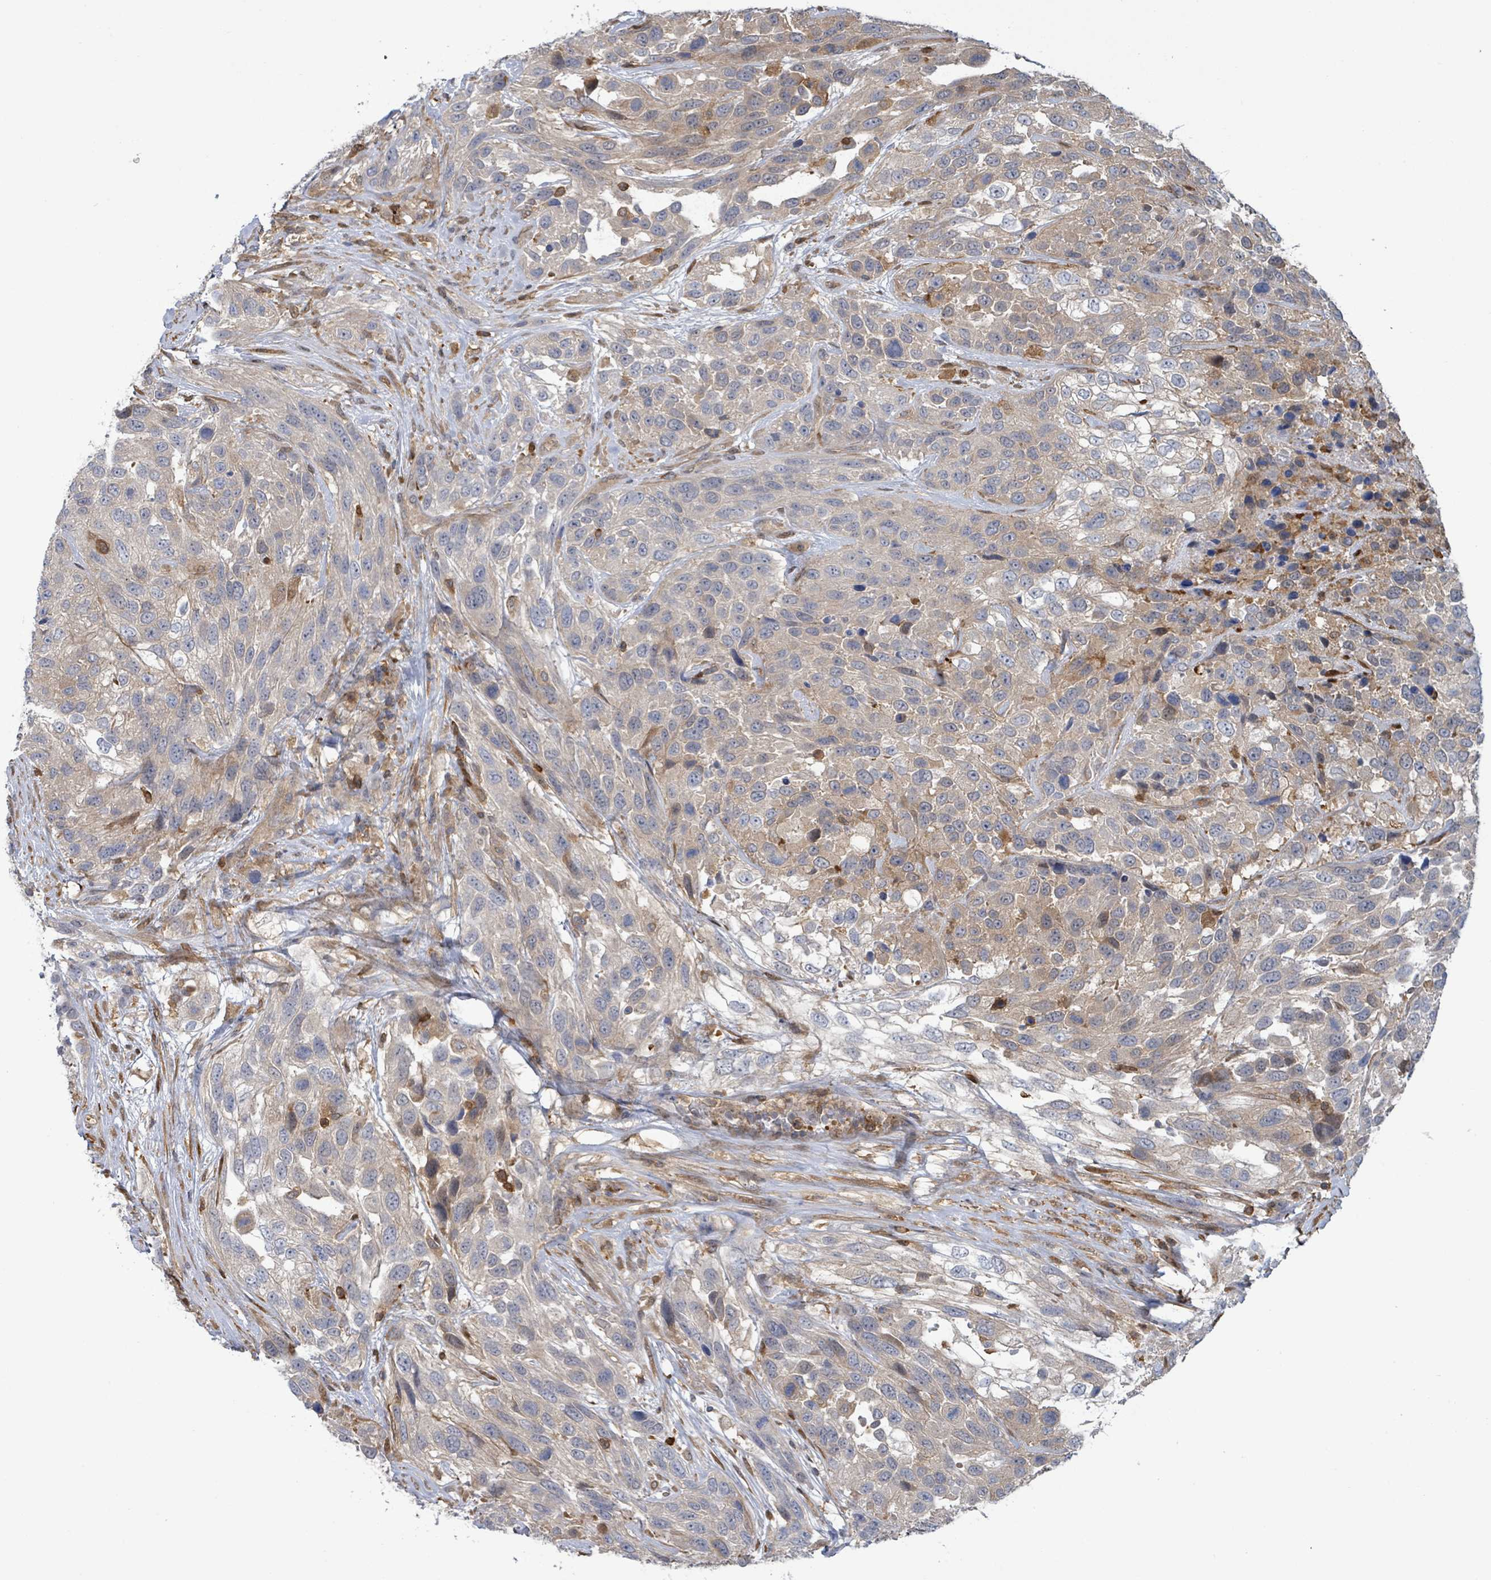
{"staining": {"intensity": "weak", "quantity": "<25%", "location": "cytoplasmic/membranous"}, "tissue": "urothelial cancer", "cell_type": "Tumor cells", "image_type": "cancer", "snomed": [{"axis": "morphology", "description": "Urothelial carcinoma, High grade"}, {"axis": "topography", "description": "Urinary bladder"}], "caption": "Immunohistochemistry photomicrograph of neoplastic tissue: human high-grade urothelial carcinoma stained with DAB (3,3'-diaminobenzidine) displays no significant protein positivity in tumor cells. The staining is performed using DAB brown chromogen with nuclei counter-stained in using hematoxylin.", "gene": "PGAM1", "patient": {"sex": "female", "age": 70}}